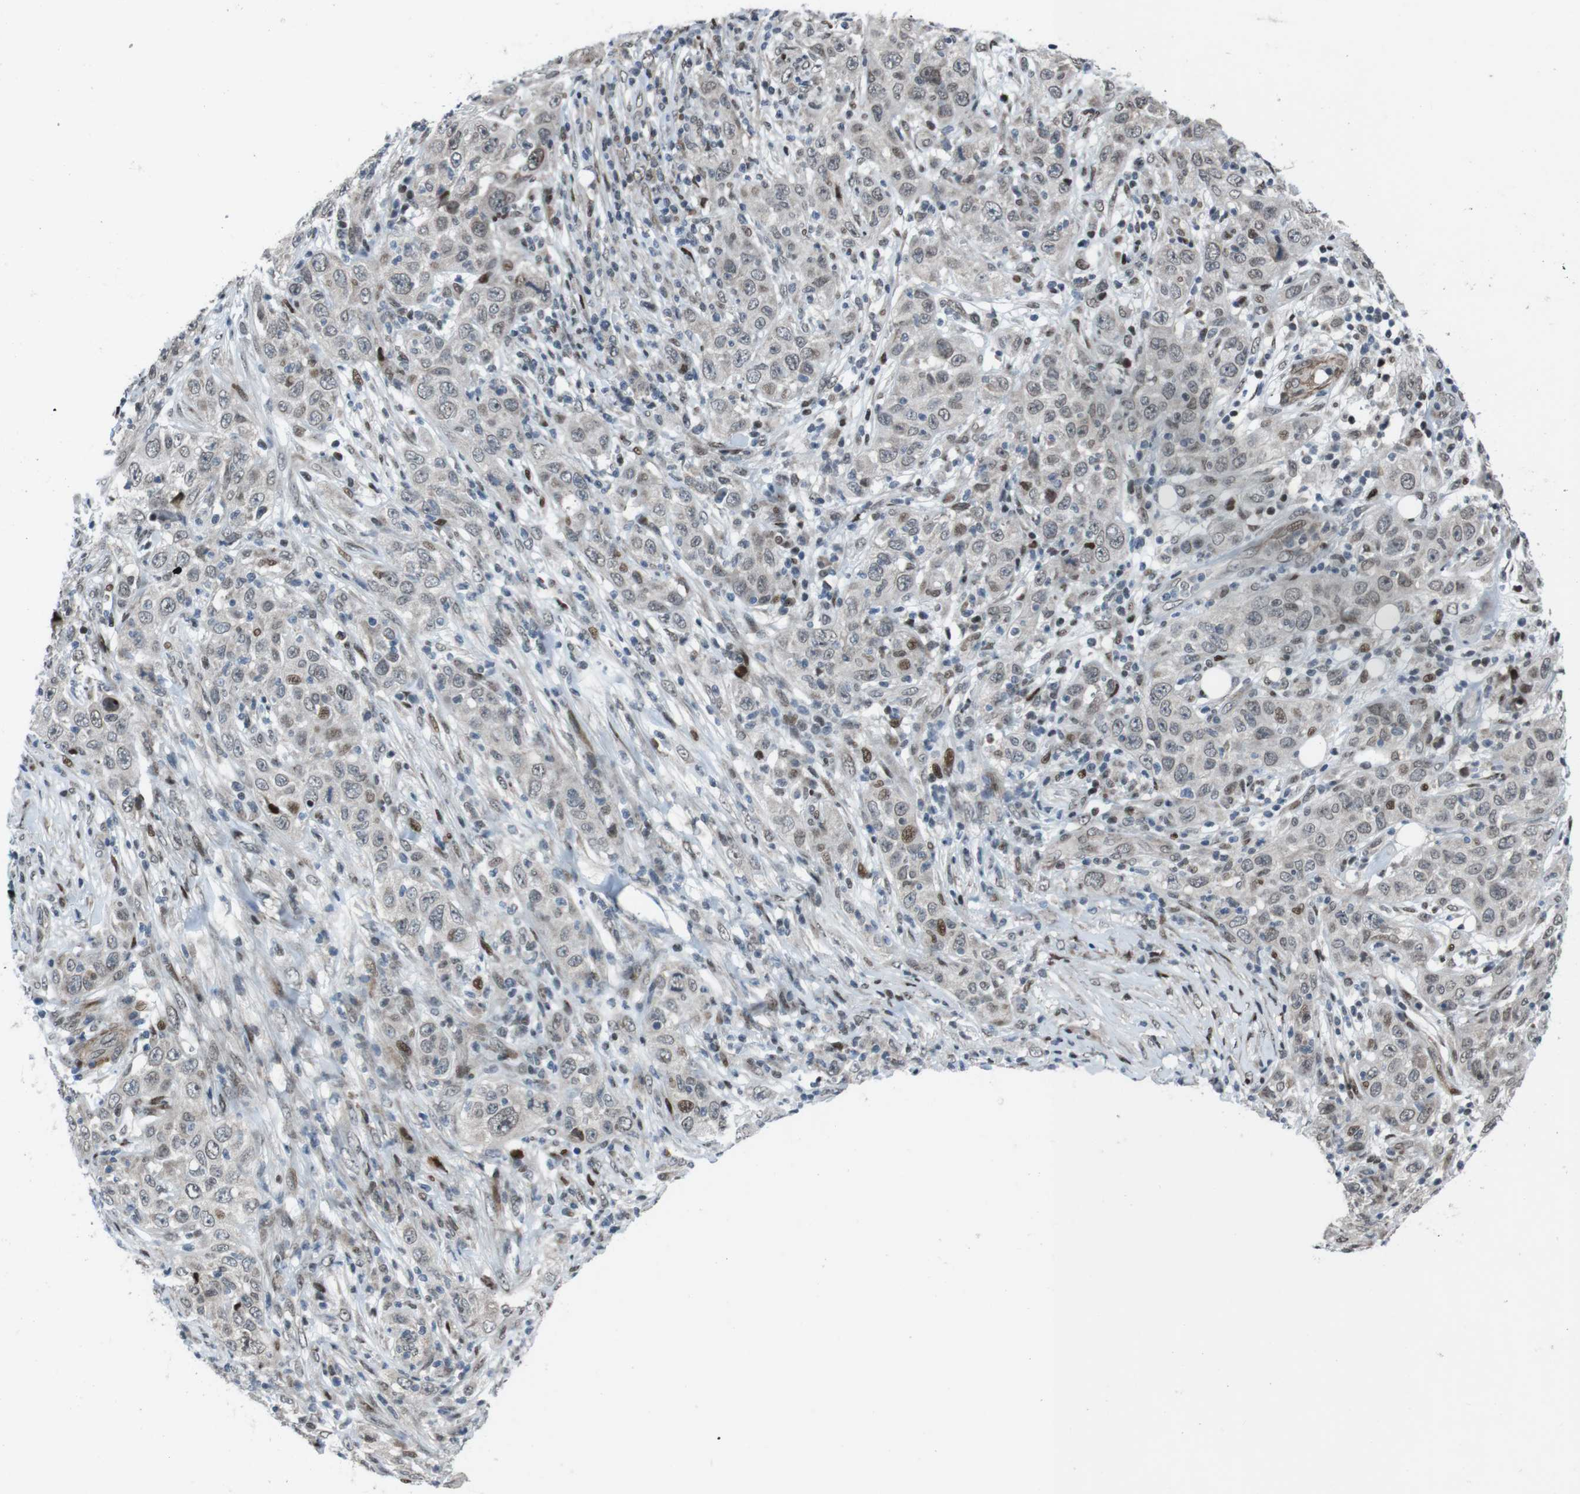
{"staining": {"intensity": "moderate", "quantity": "<25%", "location": "nuclear"}, "tissue": "skin cancer", "cell_type": "Tumor cells", "image_type": "cancer", "snomed": [{"axis": "morphology", "description": "Squamous cell carcinoma, NOS"}, {"axis": "topography", "description": "Skin"}], "caption": "The micrograph exhibits immunohistochemical staining of skin cancer. There is moderate nuclear positivity is seen in approximately <25% of tumor cells.", "gene": "PBRM1", "patient": {"sex": "female", "age": 88}}